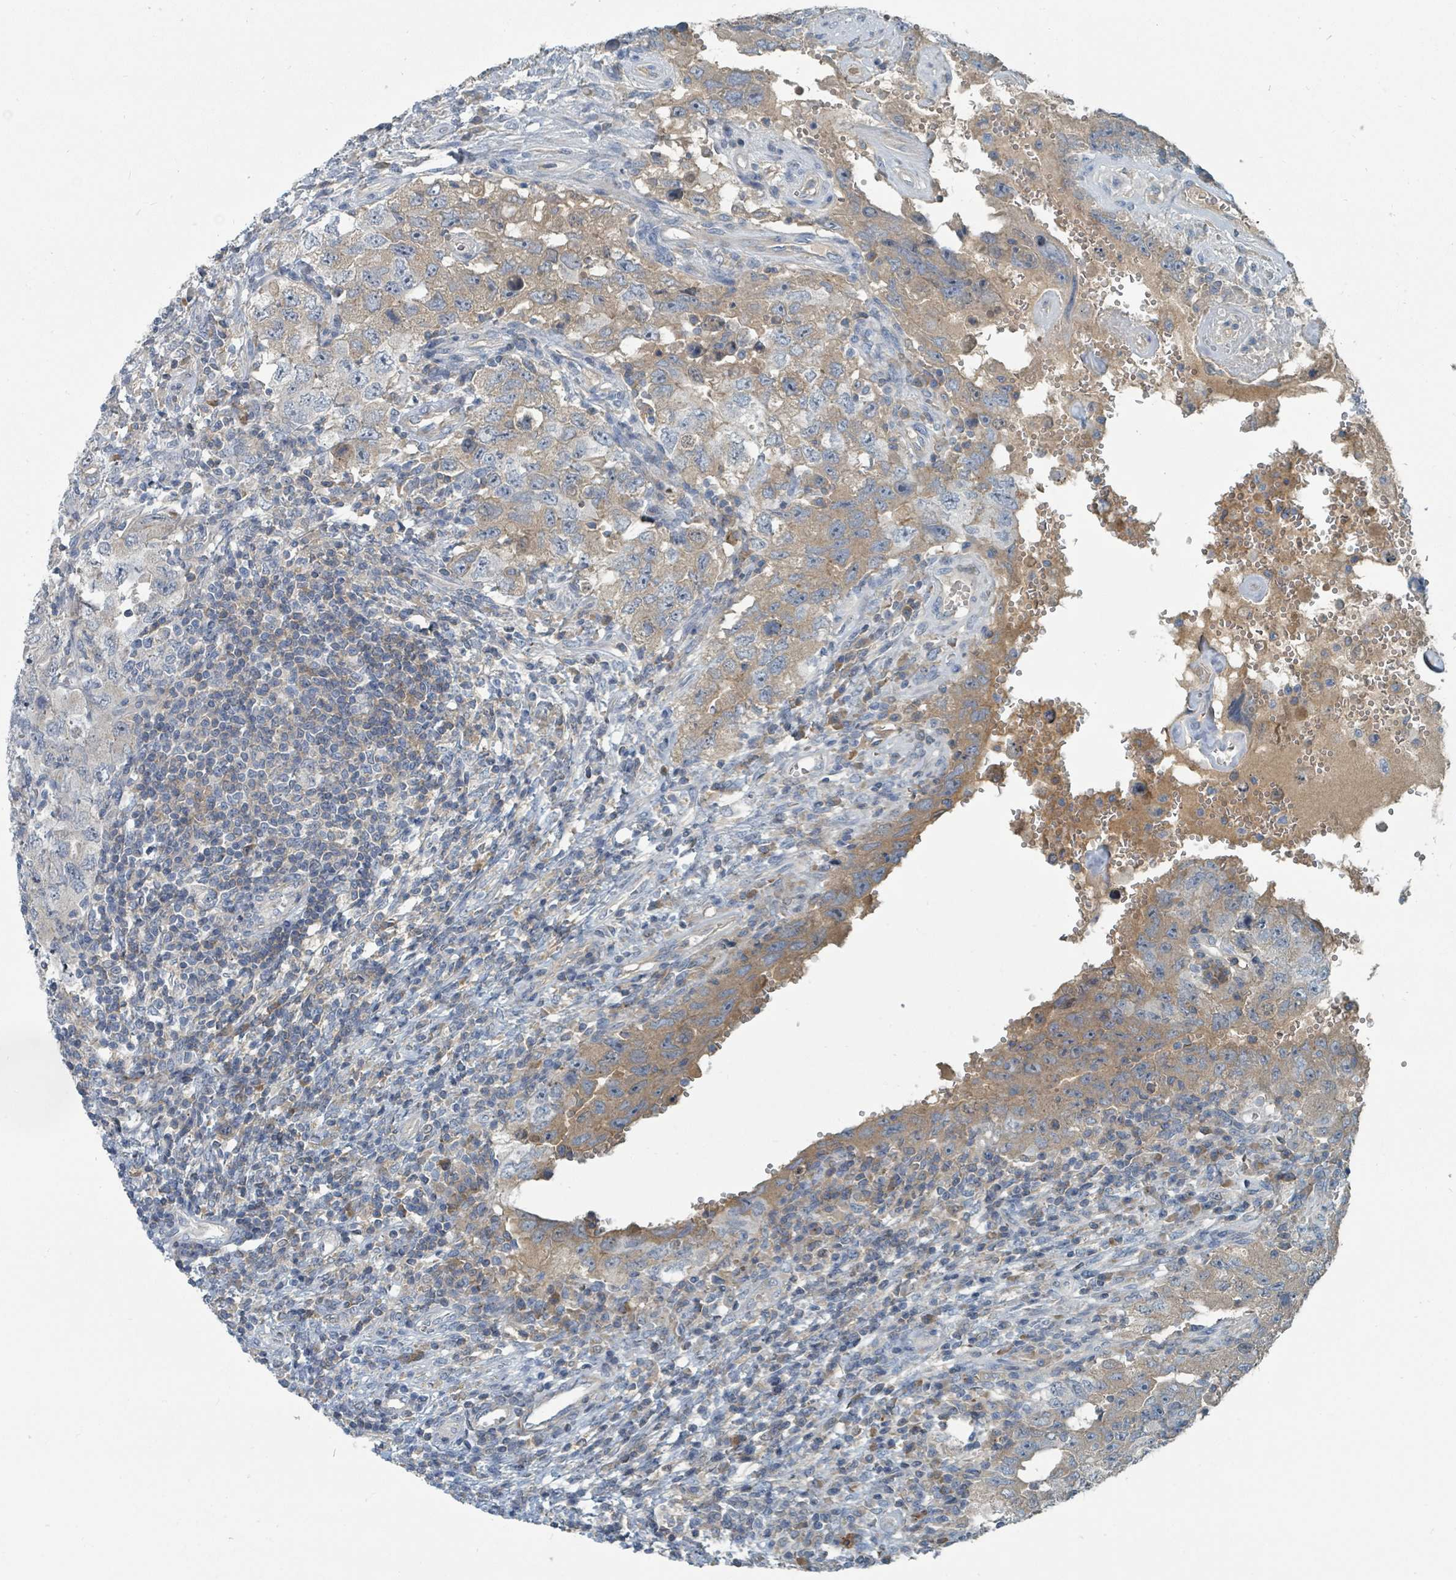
{"staining": {"intensity": "weak", "quantity": ">75%", "location": "cytoplasmic/membranous"}, "tissue": "testis cancer", "cell_type": "Tumor cells", "image_type": "cancer", "snomed": [{"axis": "morphology", "description": "Carcinoma, Embryonal, NOS"}, {"axis": "topography", "description": "Testis"}], "caption": "Brown immunohistochemical staining in testis cancer (embryonal carcinoma) shows weak cytoplasmic/membranous positivity in approximately >75% of tumor cells. (DAB (3,3'-diaminobenzidine) = brown stain, brightfield microscopy at high magnification).", "gene": "SLC44A5", "patient": {"sex": "male", "age": 26}}